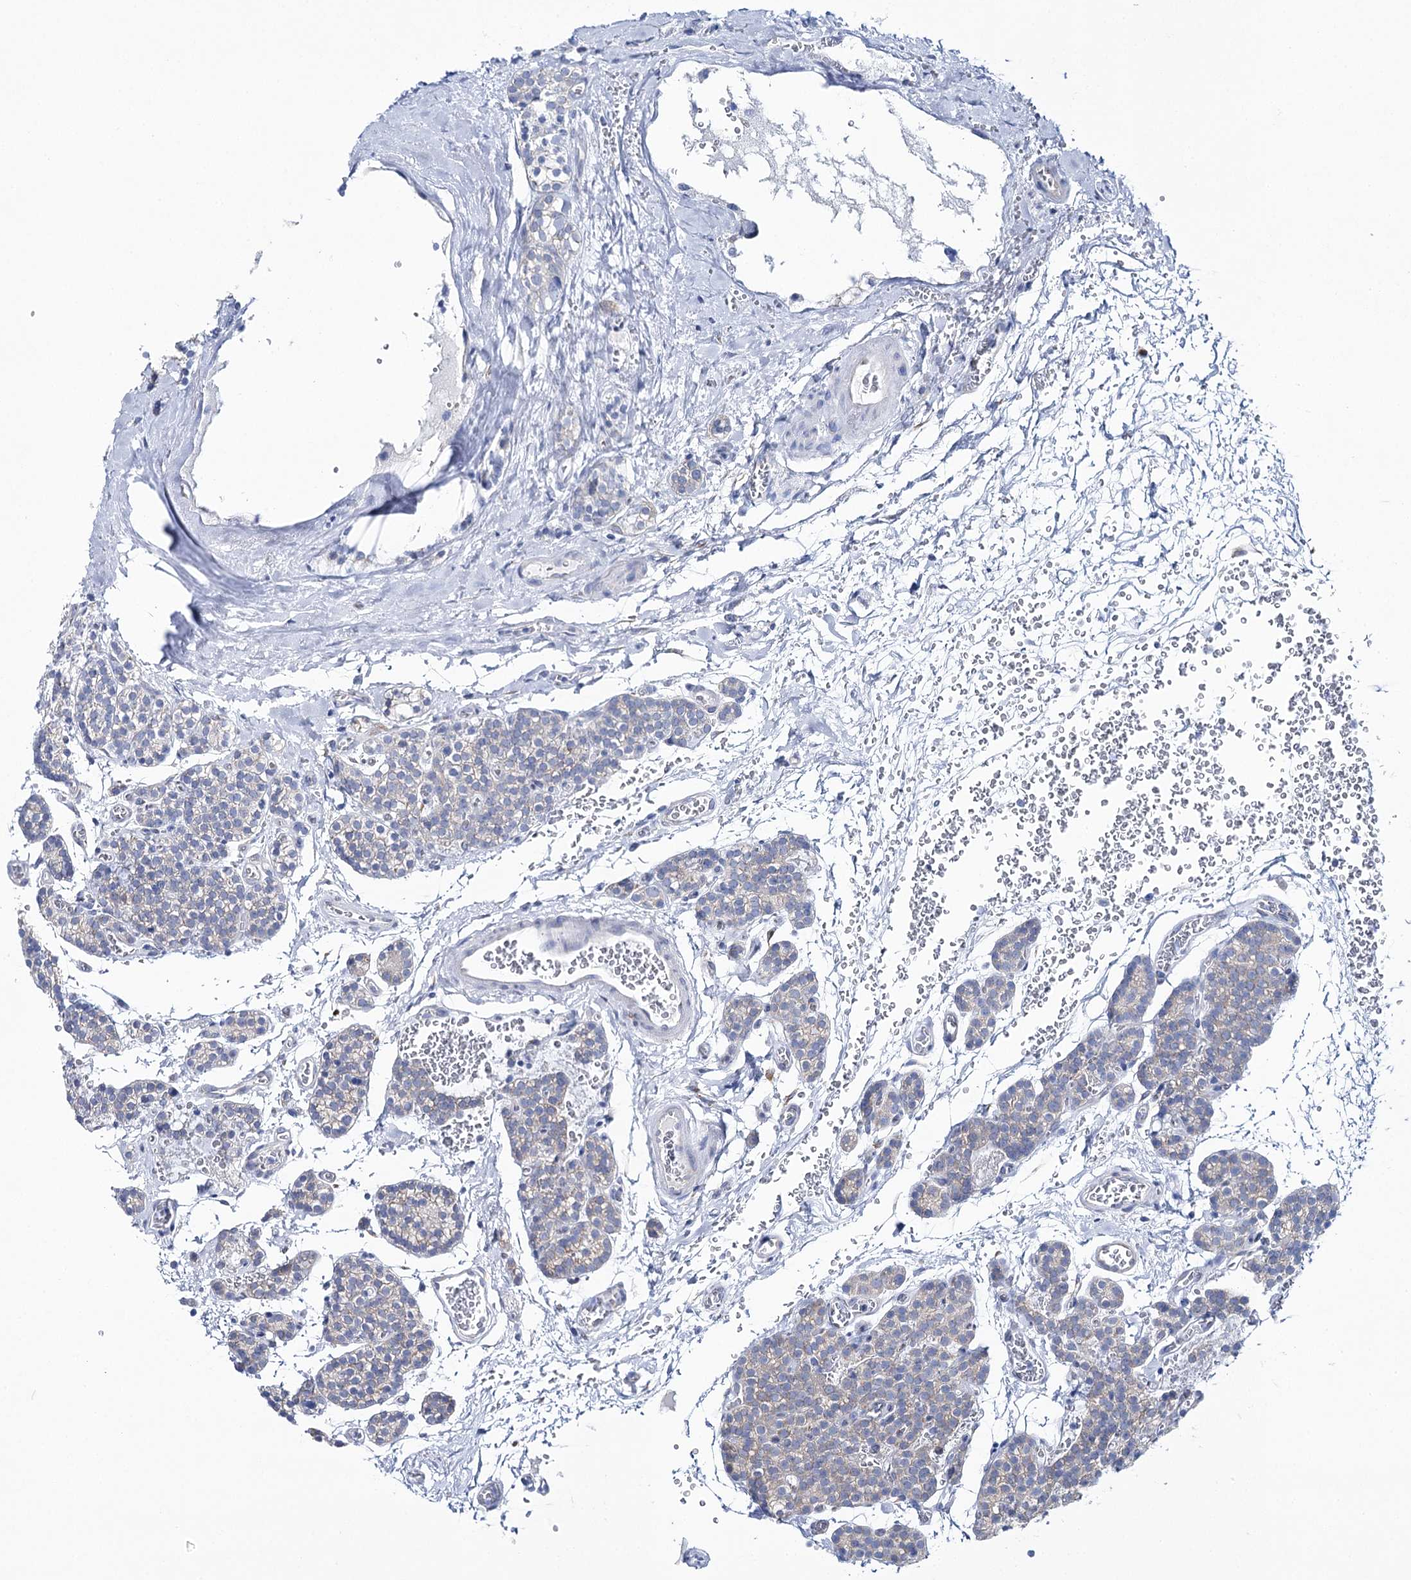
{"staining": {"intensity": "weak", "quantity": "<25%", "location": "cytoplasmic/membranous"}, "tissue": "parathyroid gland", "cell_type": "Glandular cells", "image_type": "normal", "snomed": [{"axis": "morphology", "description": "Normal tissue, NOS"}, {"axis": "topography", "description": "Parathyroid gland"}], "caption": "Immunohistochemistry of benign parathyroid gland exhibits no expression in glandular cells.", "gene": "CSN3", "patient": {"sex": "female", "age": 64}}